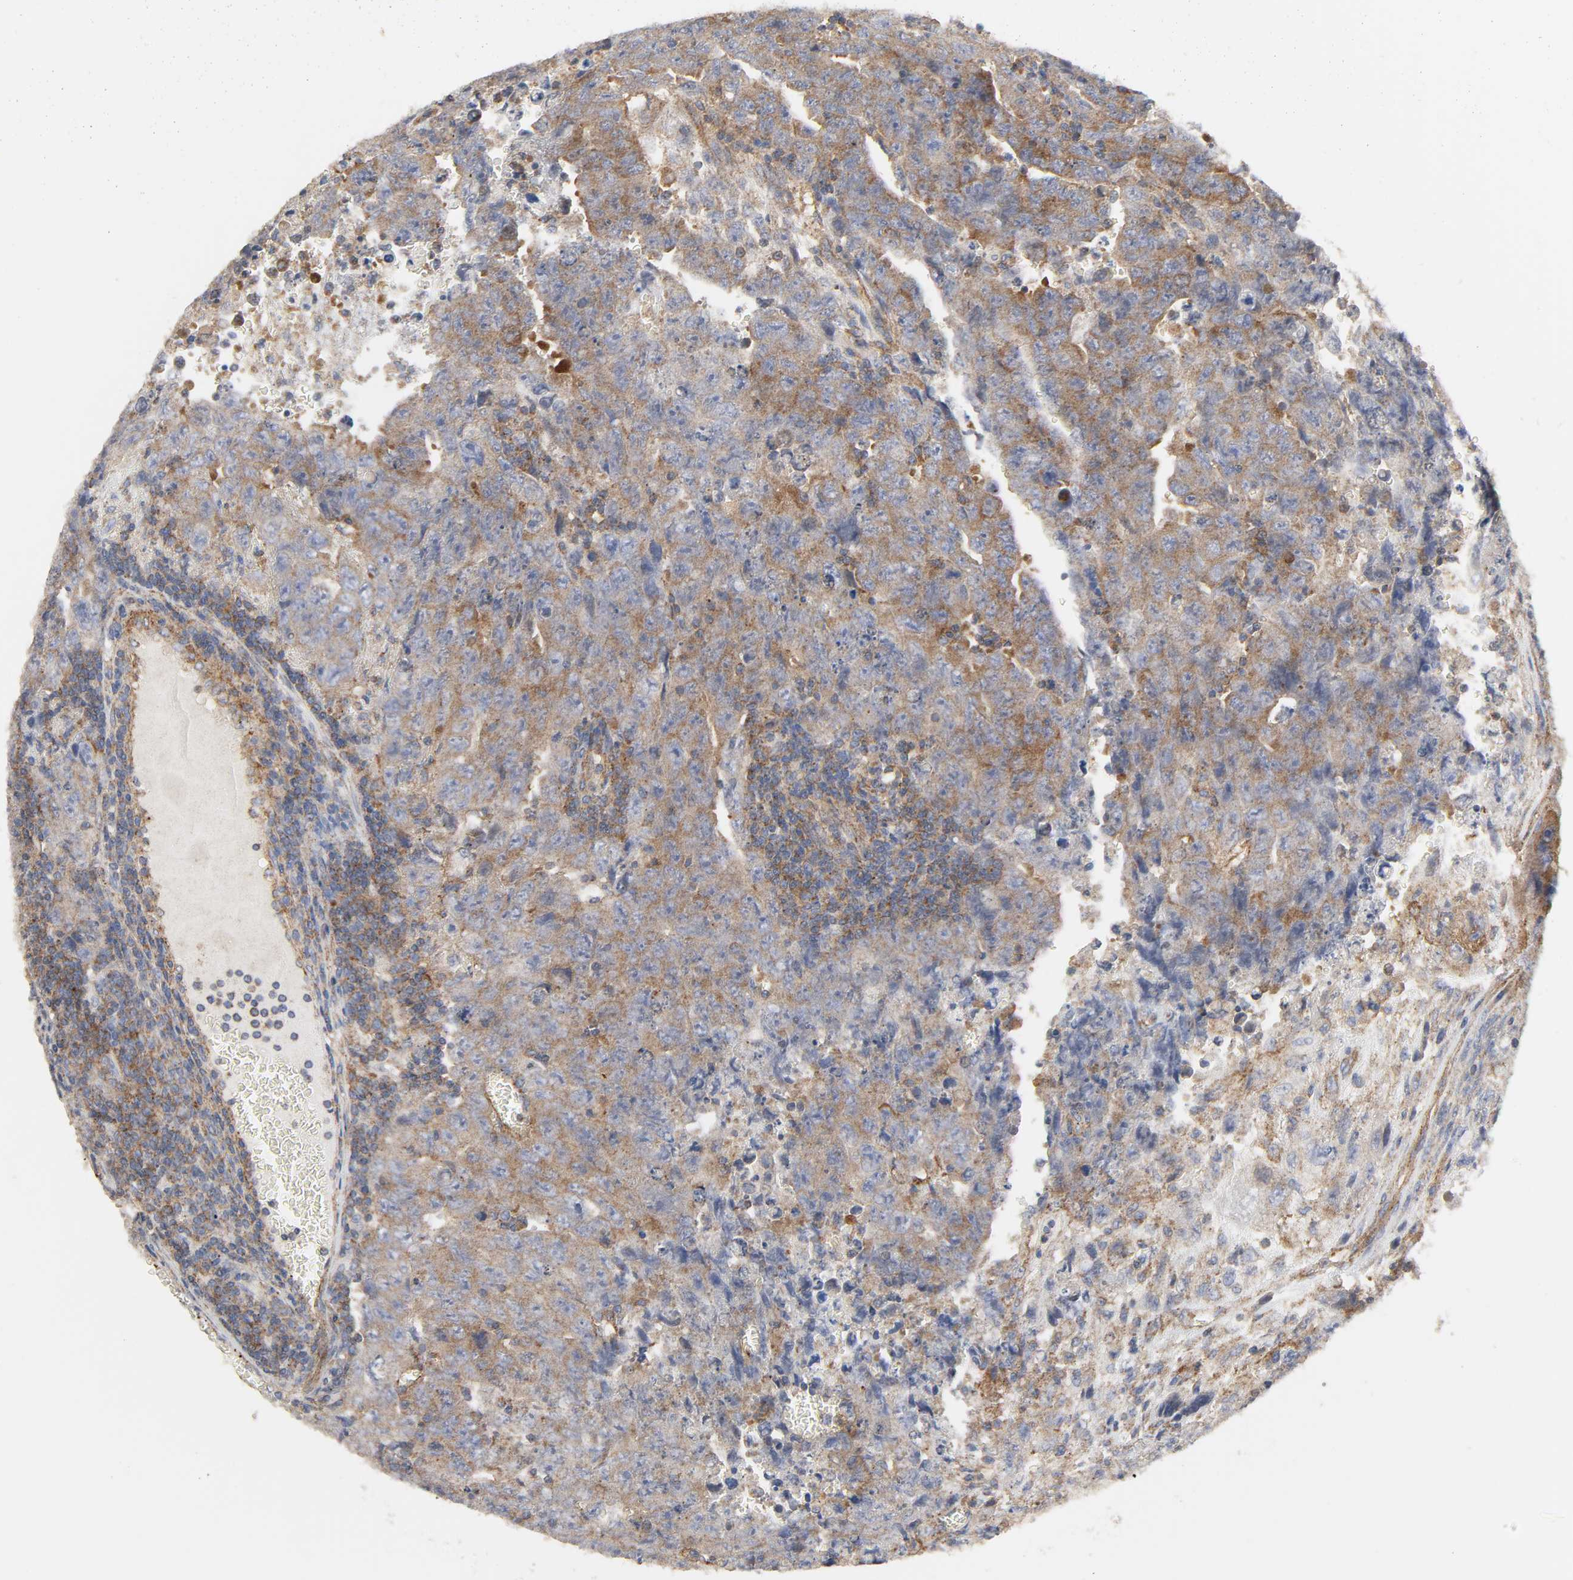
{"staining": {"intensity": "moderate", "quantity": ">75%", "location": "cytoplasmic/membranous"}, "tissue": "testis cancer", "cell_type": "Tumor cells", "image_type": "cancer", "snomed": [{"axis": "morphology", "description": "Carcinoma, Embryonal, NOS"}, {"axis": "topography", "description": "Testis"}], "caption": "Testis cancer (embryonal carcinoma) stained with immunohistochemistry (IHC) exhibits moderate cytoplasmic/membranous expression in about >75% of tumor cells.", "gene": "SH3GLB1", "patient": {"sex": "male", "age": 28}}